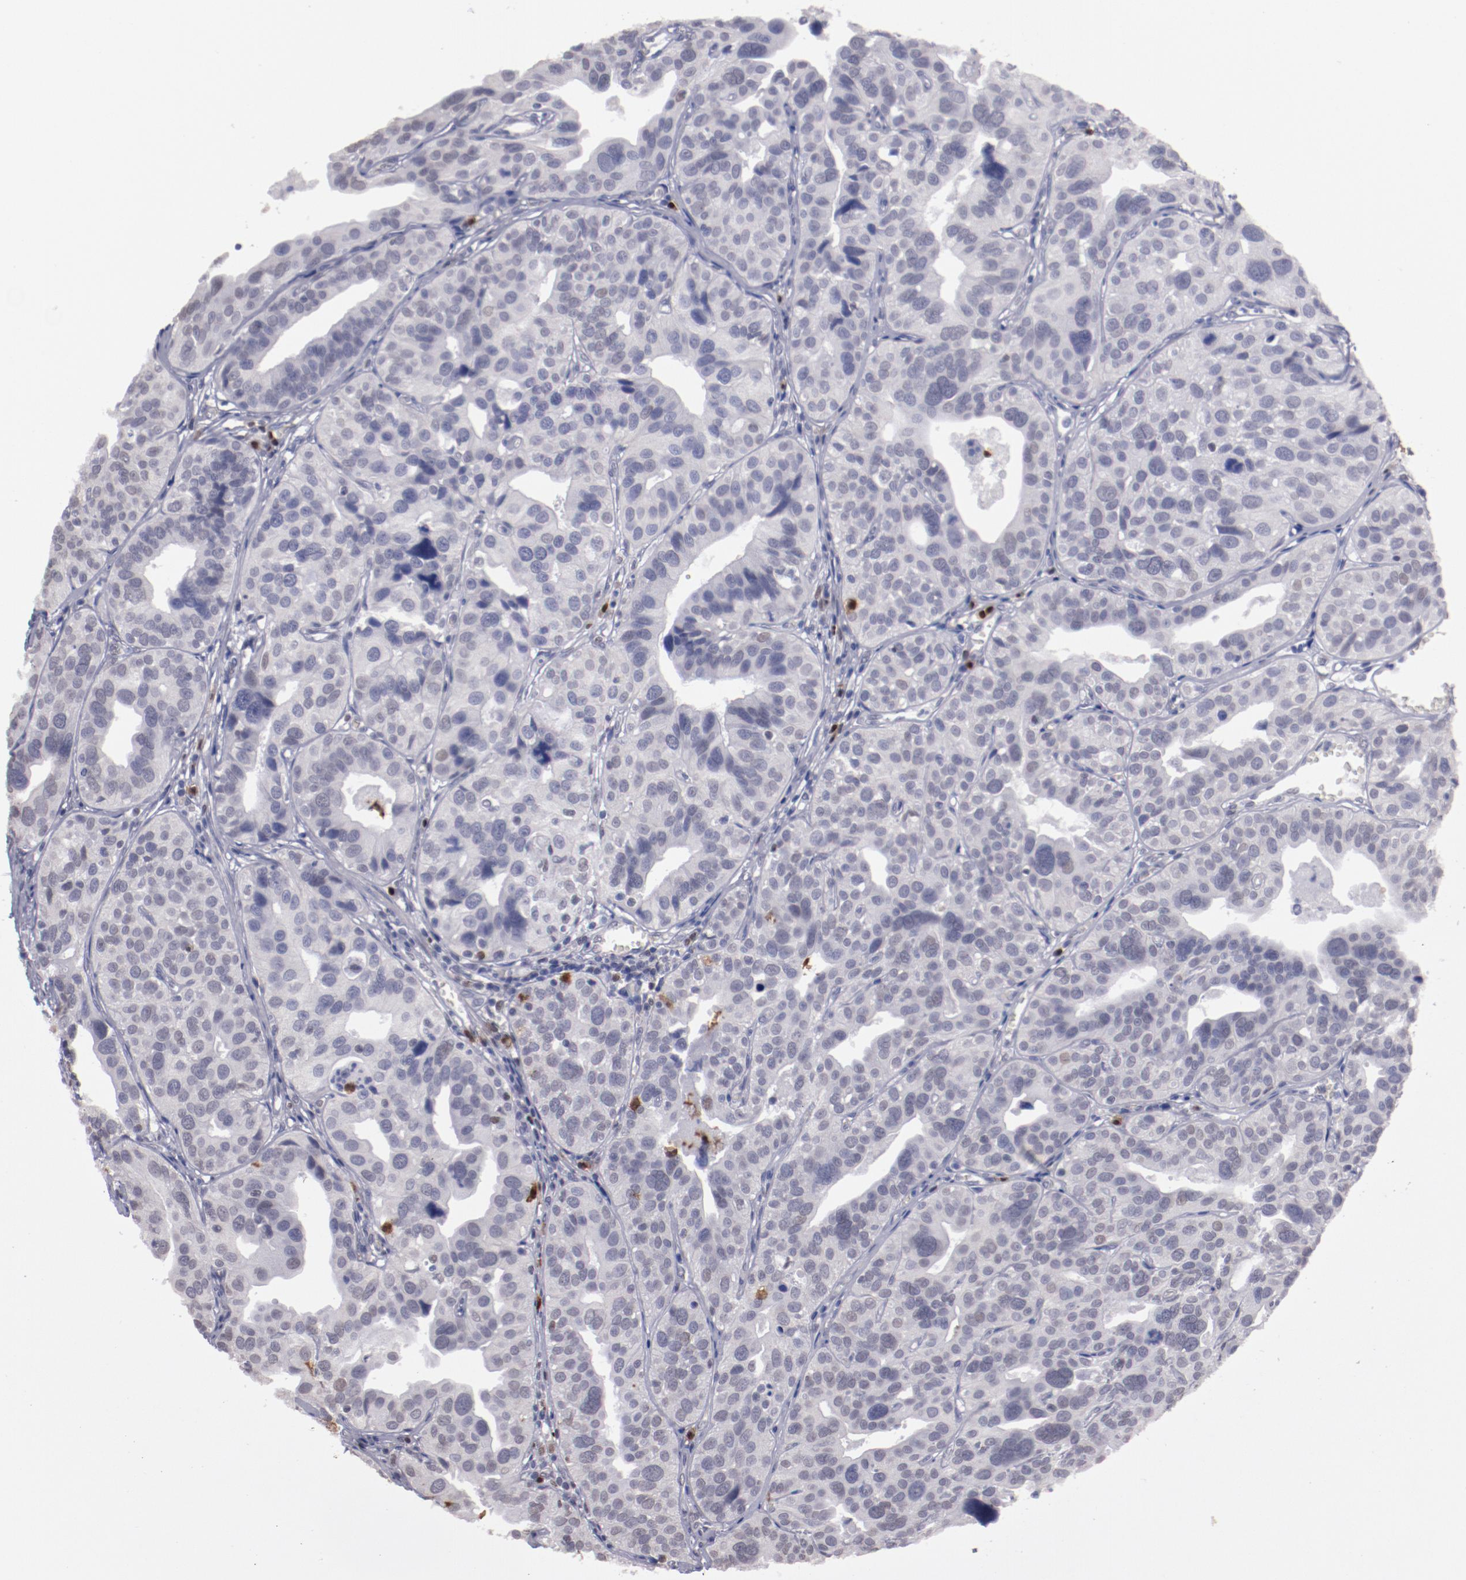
{"staining": {"intensity": "weak", "quantity": "<25%", "location": "nuclear"}, "tissue": "urothelial cancer", "cell_type": "Tumor cells", "image_type": "cancer", "snomed": [{"axis": "morphology", "description": "Urothelial carcinoma, High grade"}, {"axis": "topography", "description": "Urinary bladder"}], "caption": "Tumor cells are negative for brown protein staining in high-grade urothelial carcinoma.", "gene": "IRF4", "patient": {"sex": "male", "age": 56}}